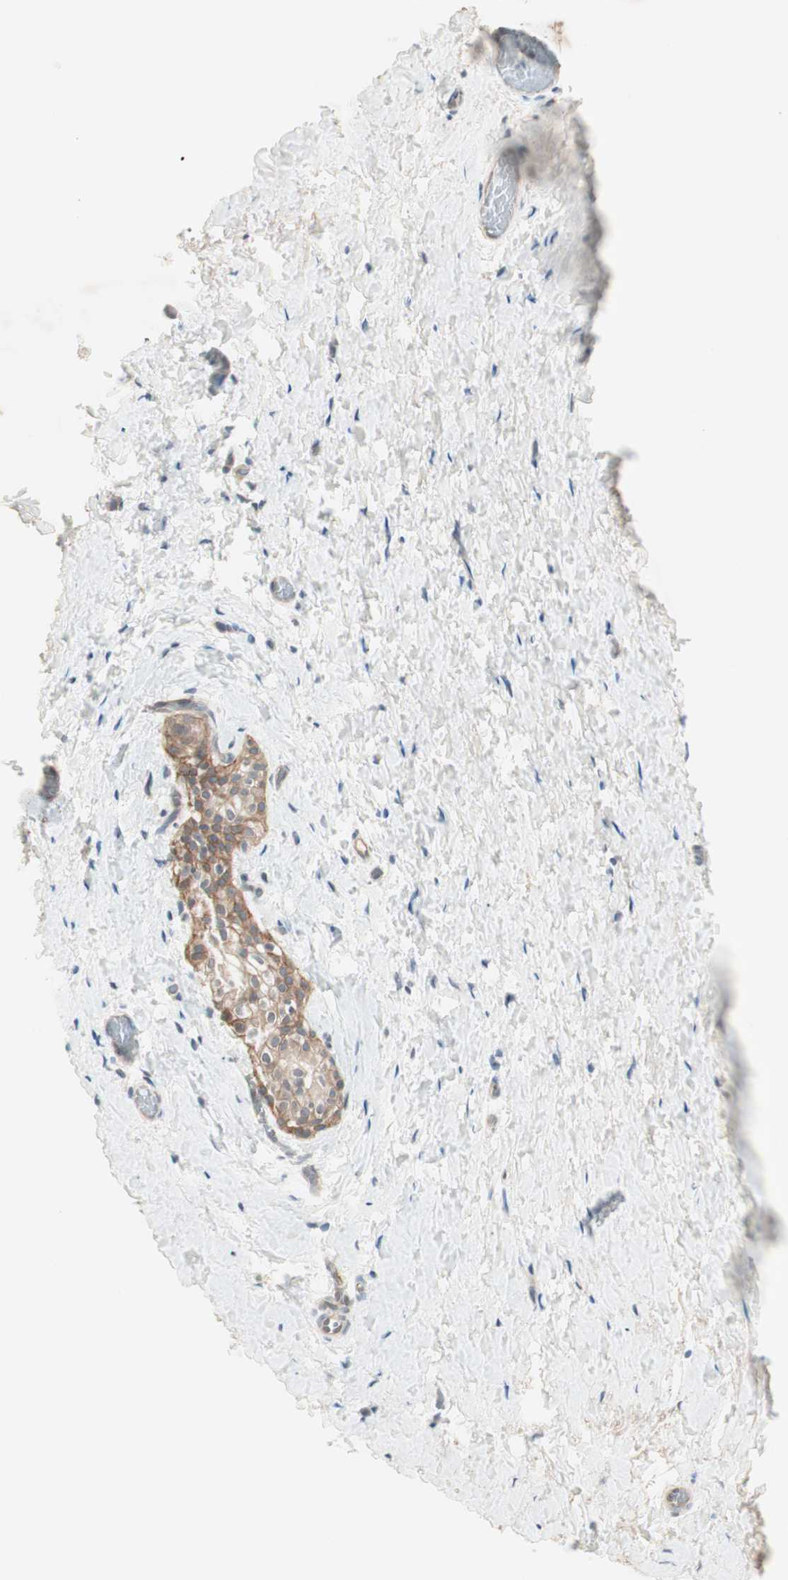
{"staining": {"intensity": "negative", "quantity": "none", "location": "none"}, "tissue": "smooth muscle", "cell_type": "Smooth muscle cells", "image_type": "normal", "snomed": [{"axis": "morphology", "description": "Normal tissue, NOS"}, {"axis": "topography", "description": "Smooth muscle"}], "caption": "The micrograph reveals no significant expression in smooth muscle cells of smooth muscle. (Brightfield microscopy of DAB immunohistochemistry (IHC) at high magnification).", "gene": "ITGB4", "patient": {"sex": "male", "age": 16}}